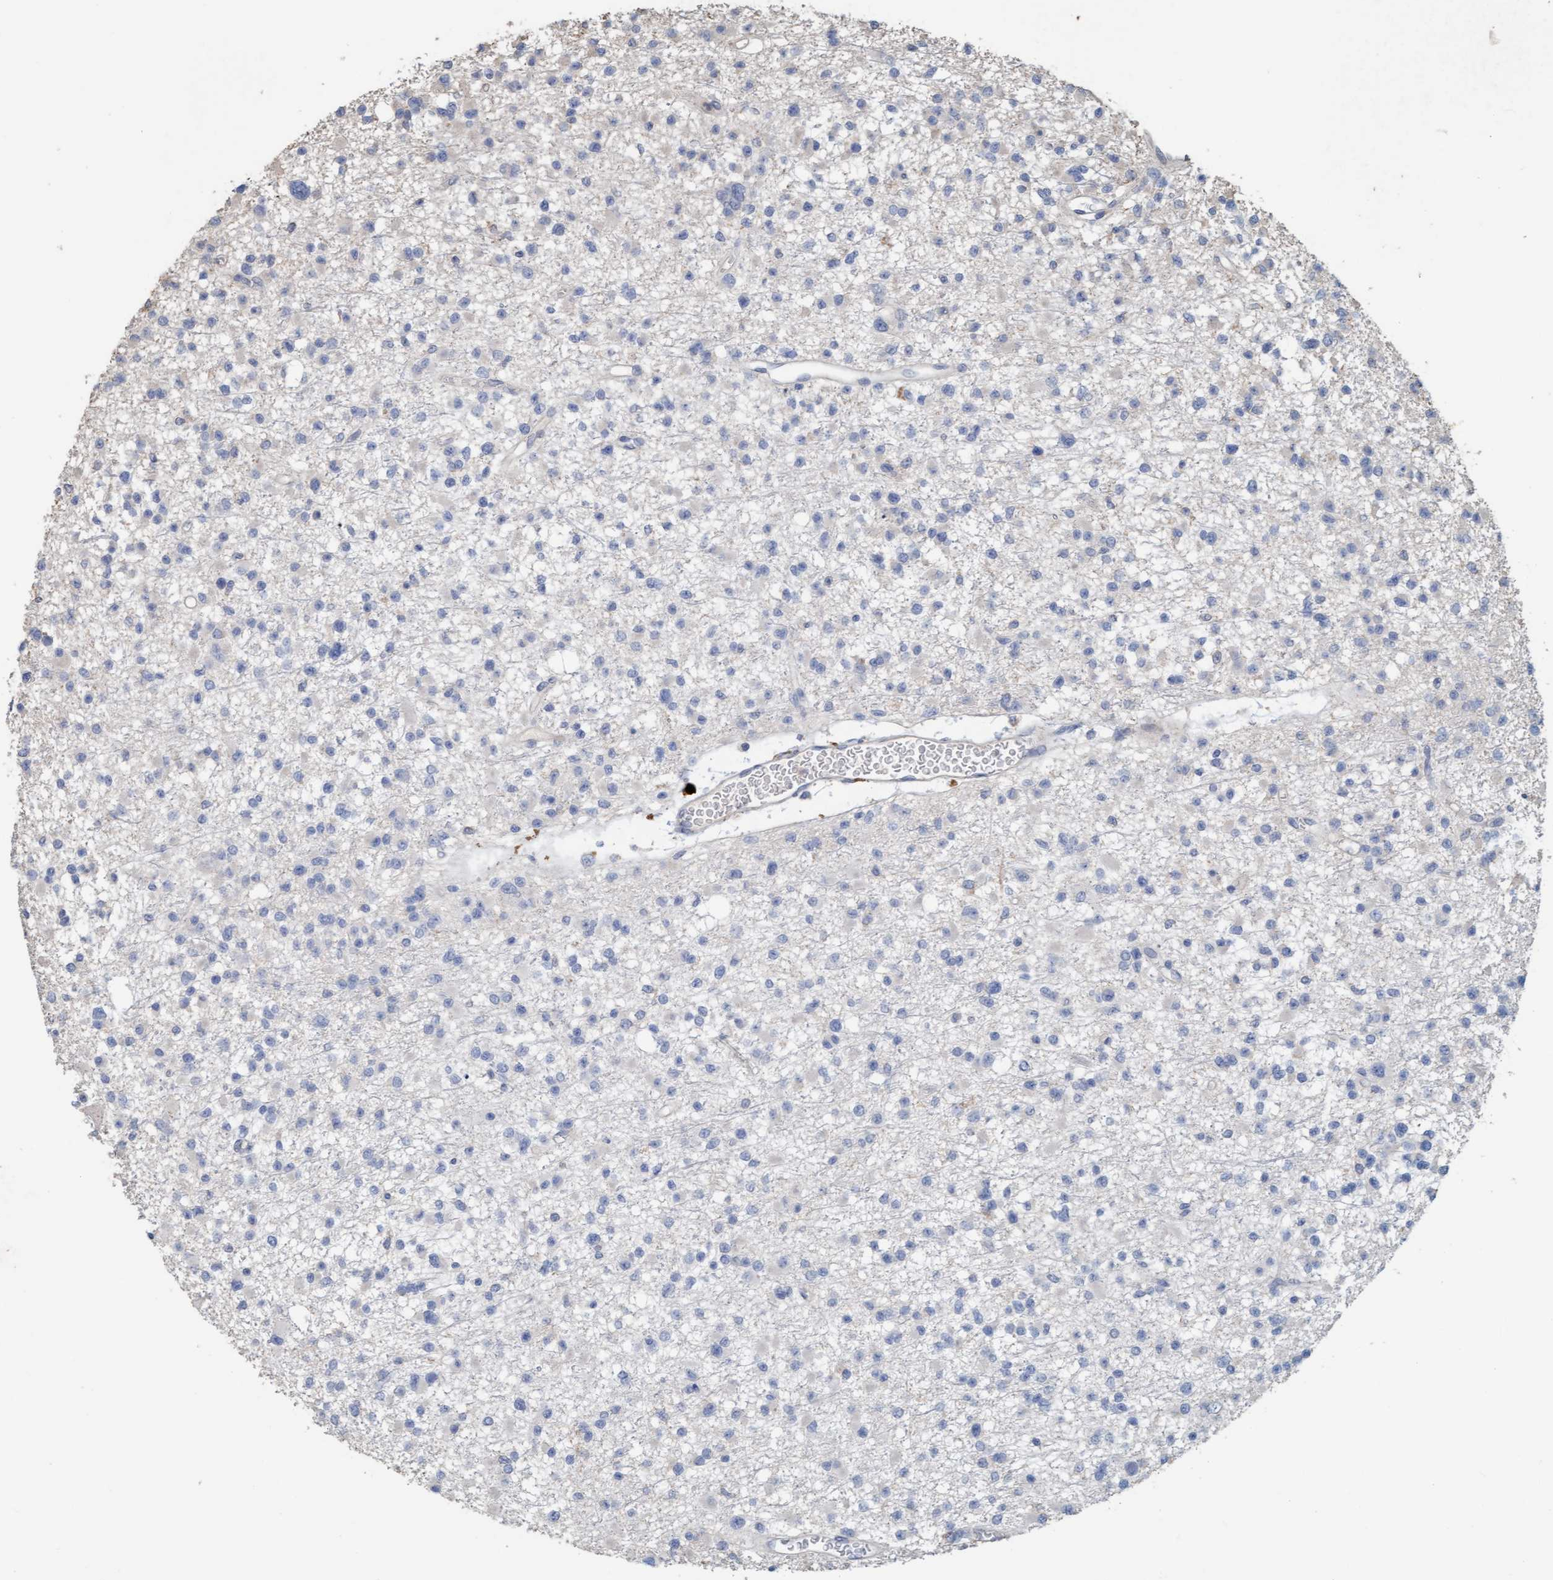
{"staining": {"intensity": "negative", "quantity": "none", "location": "none"}, "tissue": "glioma", "cell_type": "Tumor cells", "image_type": "cancer", "snomed": [{"axis": "morphology", "description": "Glioma, malignant, Low grade"}, {"axis": "topography", "description": "Brain"}], "caption": "An immunohistochemistry (IHC) image of low-grade glioma (malignant) is shown. There is no staining in tumor cells of low-grade glioma (malignant).", "gene": "LONRF1", "patient": {"sex": "female", "age": 22}}